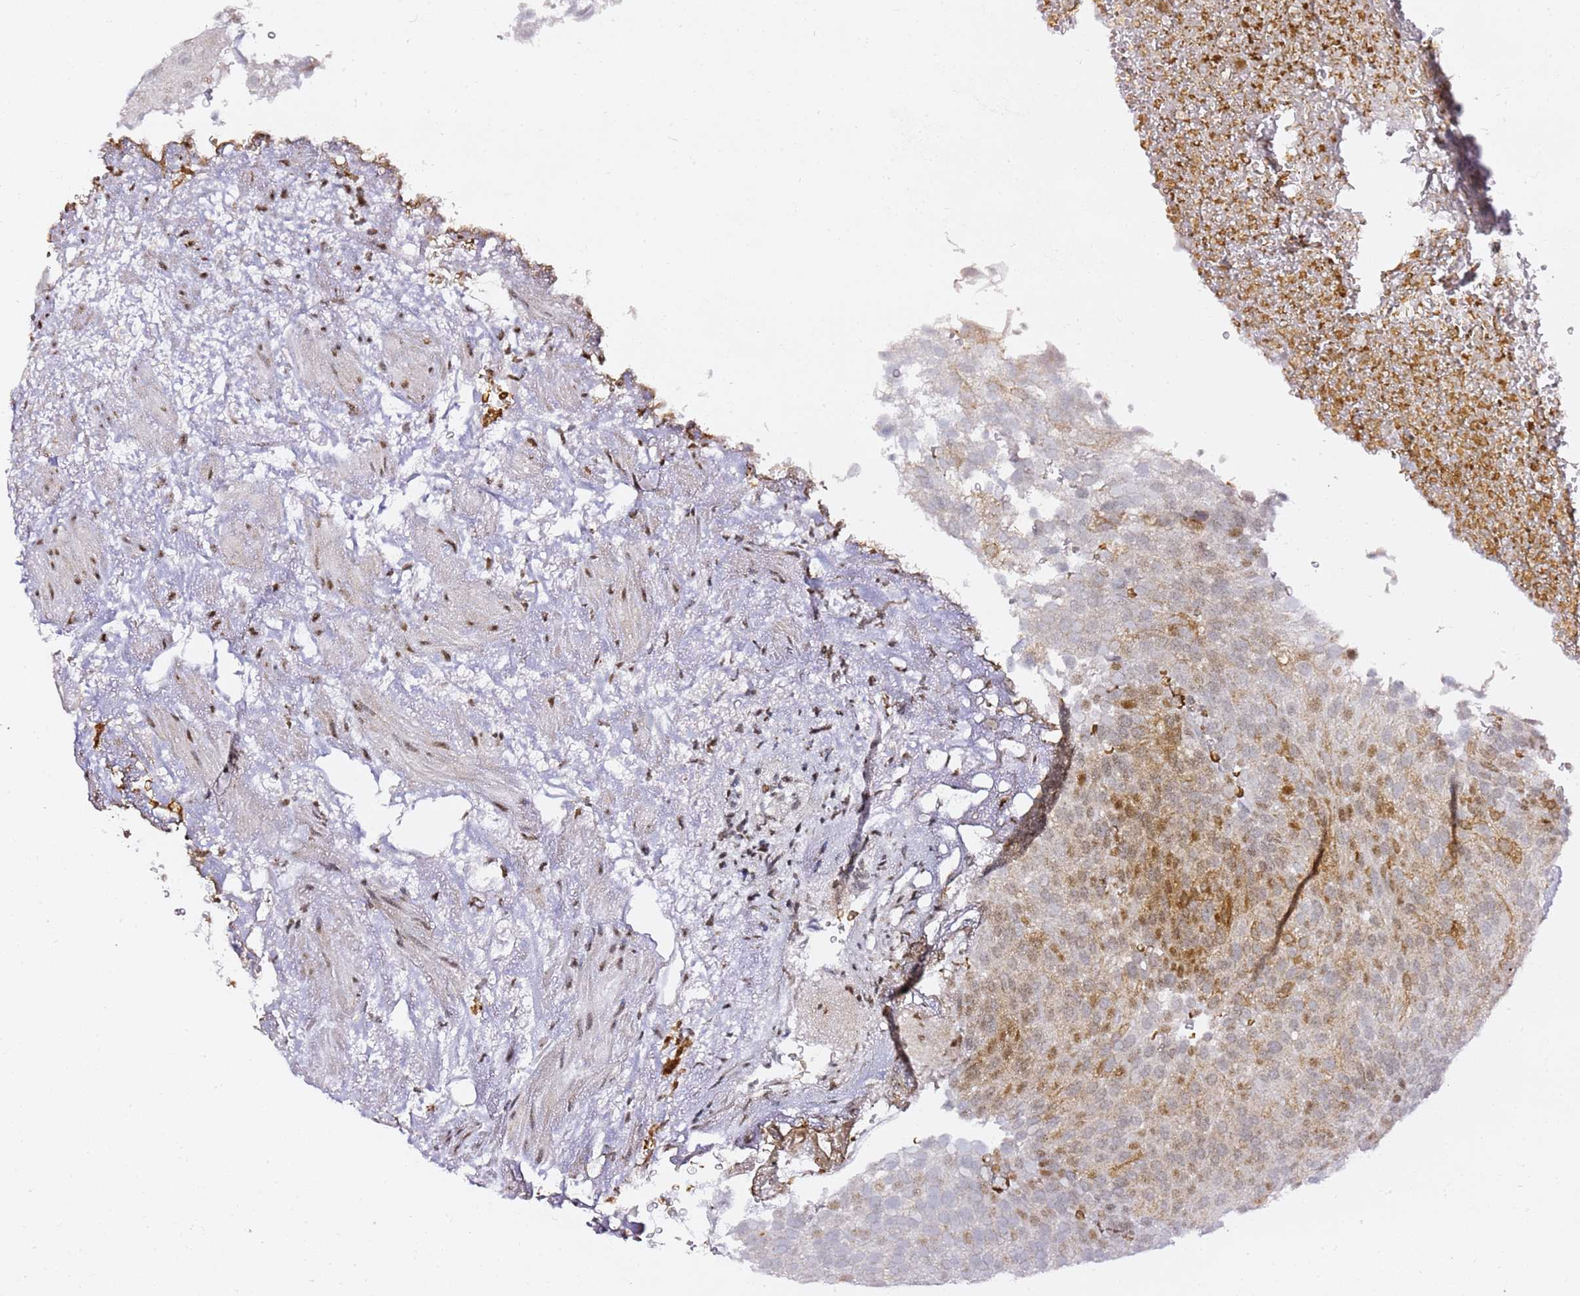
{"staining": {"intensity": "moderate", "quantity": "<25%", "location": "nuclear"}, "tissue": "urothelial cancer", "cell_type": "Tumor cells", "image_type": "cancer", "snomed": [{"axis": "morphology", "description": "Urothelial carcinoma, Low grade"}, {"axis": "topography", "description": "Urinary bladder"}], "caption": "Protein staining by immunohistochemistry (IHC) demonstrates moderate nuclear expression in about <25% of tumor cells in urothelial cancer.", "gene": "GBP2", "patient": {"sex": "male", "age": 78}}